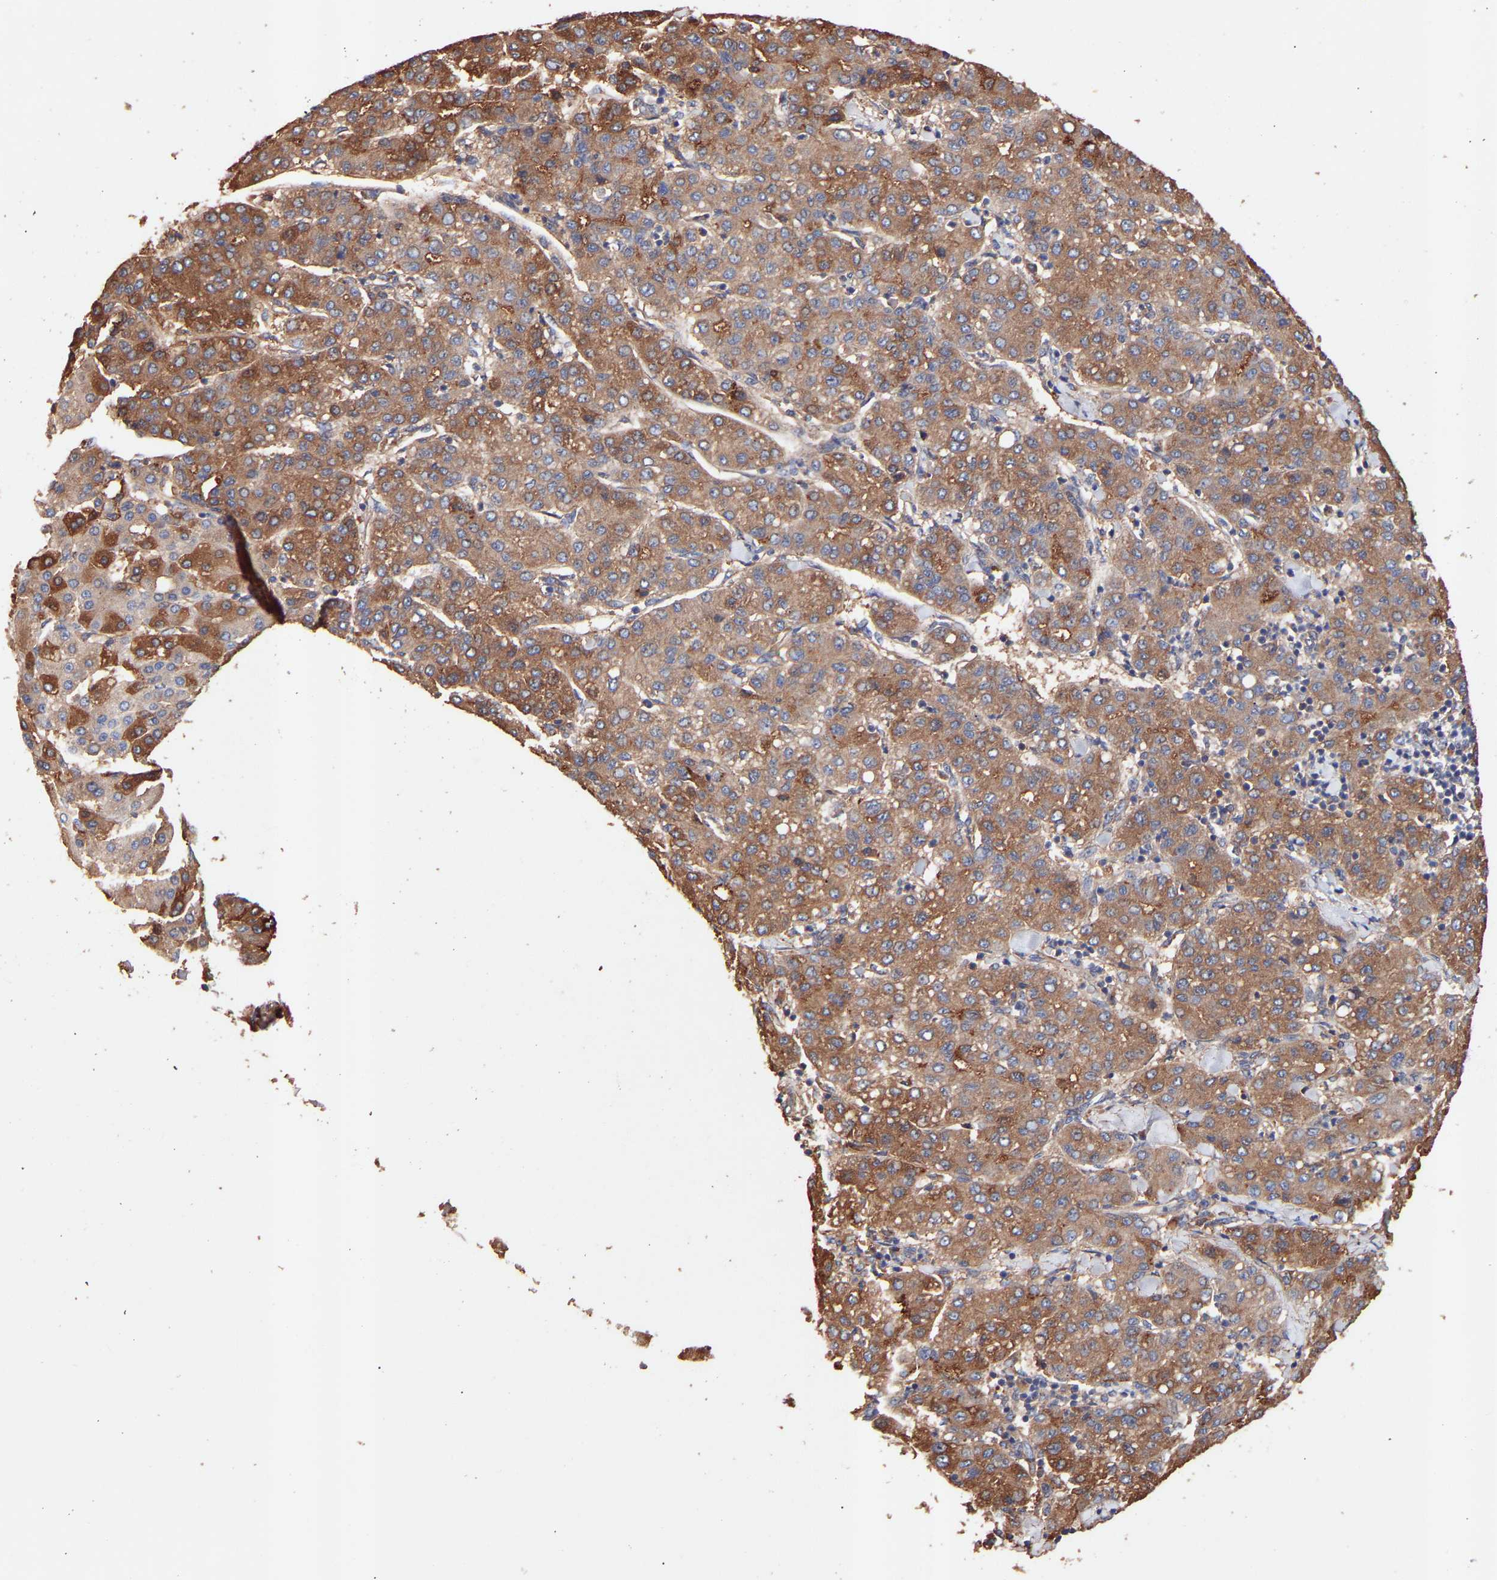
{"staining": {"intensity": "moderate", "quantity": ">75%", "location": "cytoplasmic/membranous"}, "tissue": "liver cancer", "cell_type": "Tumor cells", "image_type": "cancer", "snomed": [{"axis": "morphology", "description": "Carcinoma, Hepatocellular, NOS"}, {"axis": "topography", "description": "Liver"}], "caption": "Immunohistochemical staining of hepatocellular carcinoma (liver) reveals moderate cytoplasmic/membranous protein positivity in about >75% of tumor cells.", "gene": "TMEM268", "patient": {"sex": "male", "age": 65}}